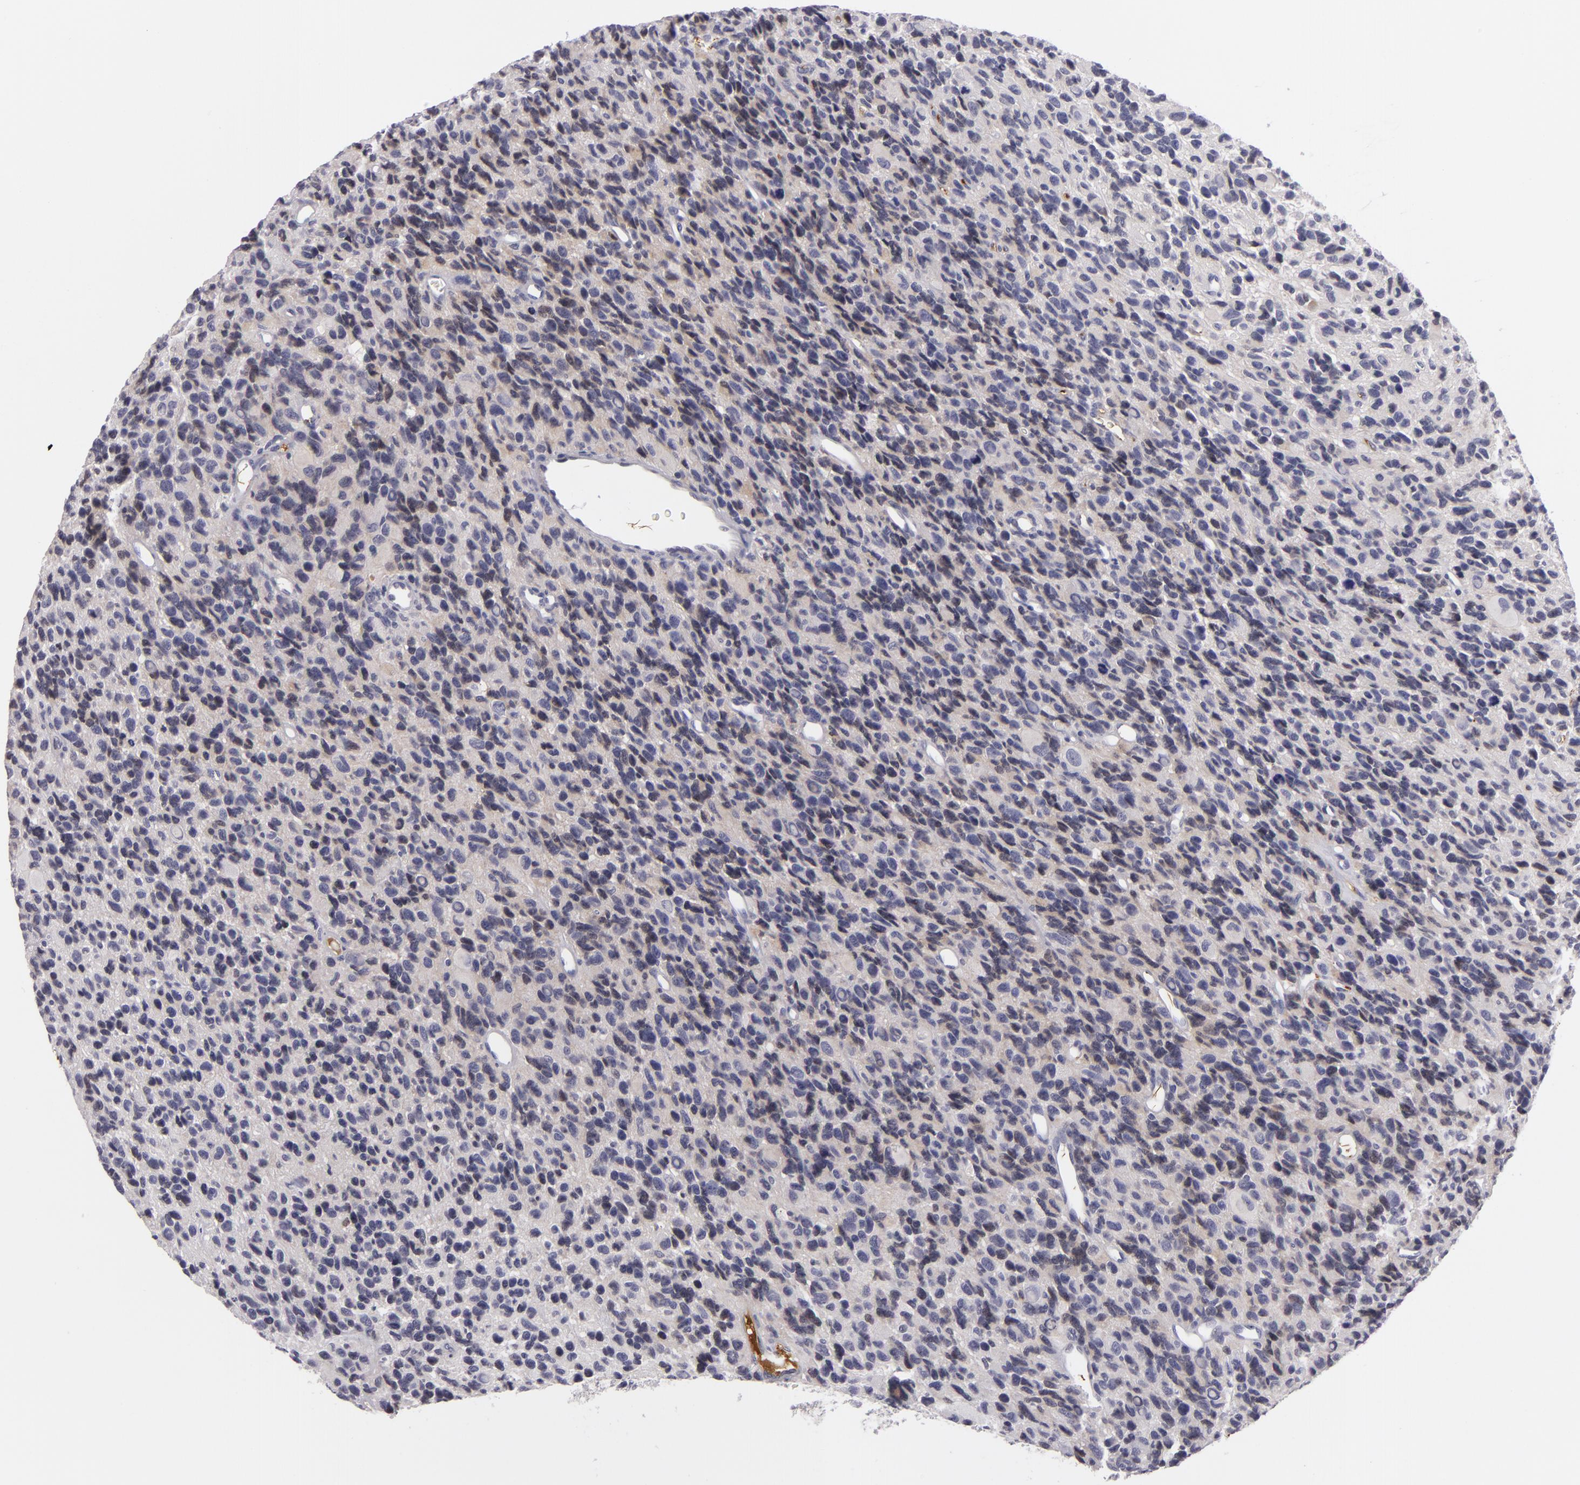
{"staining": {"intensity": "negative", "quantity": "none", "location": "none"}, "tissue": "glioma", "cell_type": "Tumor cells", "image_type": "cancer", "snomed": [{"axis": "morphology", "description": "Glioma, malignant, High grade"}, {"axis": "topography", "description": "Brain"}], "caption": "Malignant high-grade glioma stained for a protein using IHC shows no staining tumor cells.", "gene": "CTNNB1", "patient": {"sex": "male", "age": 77}}